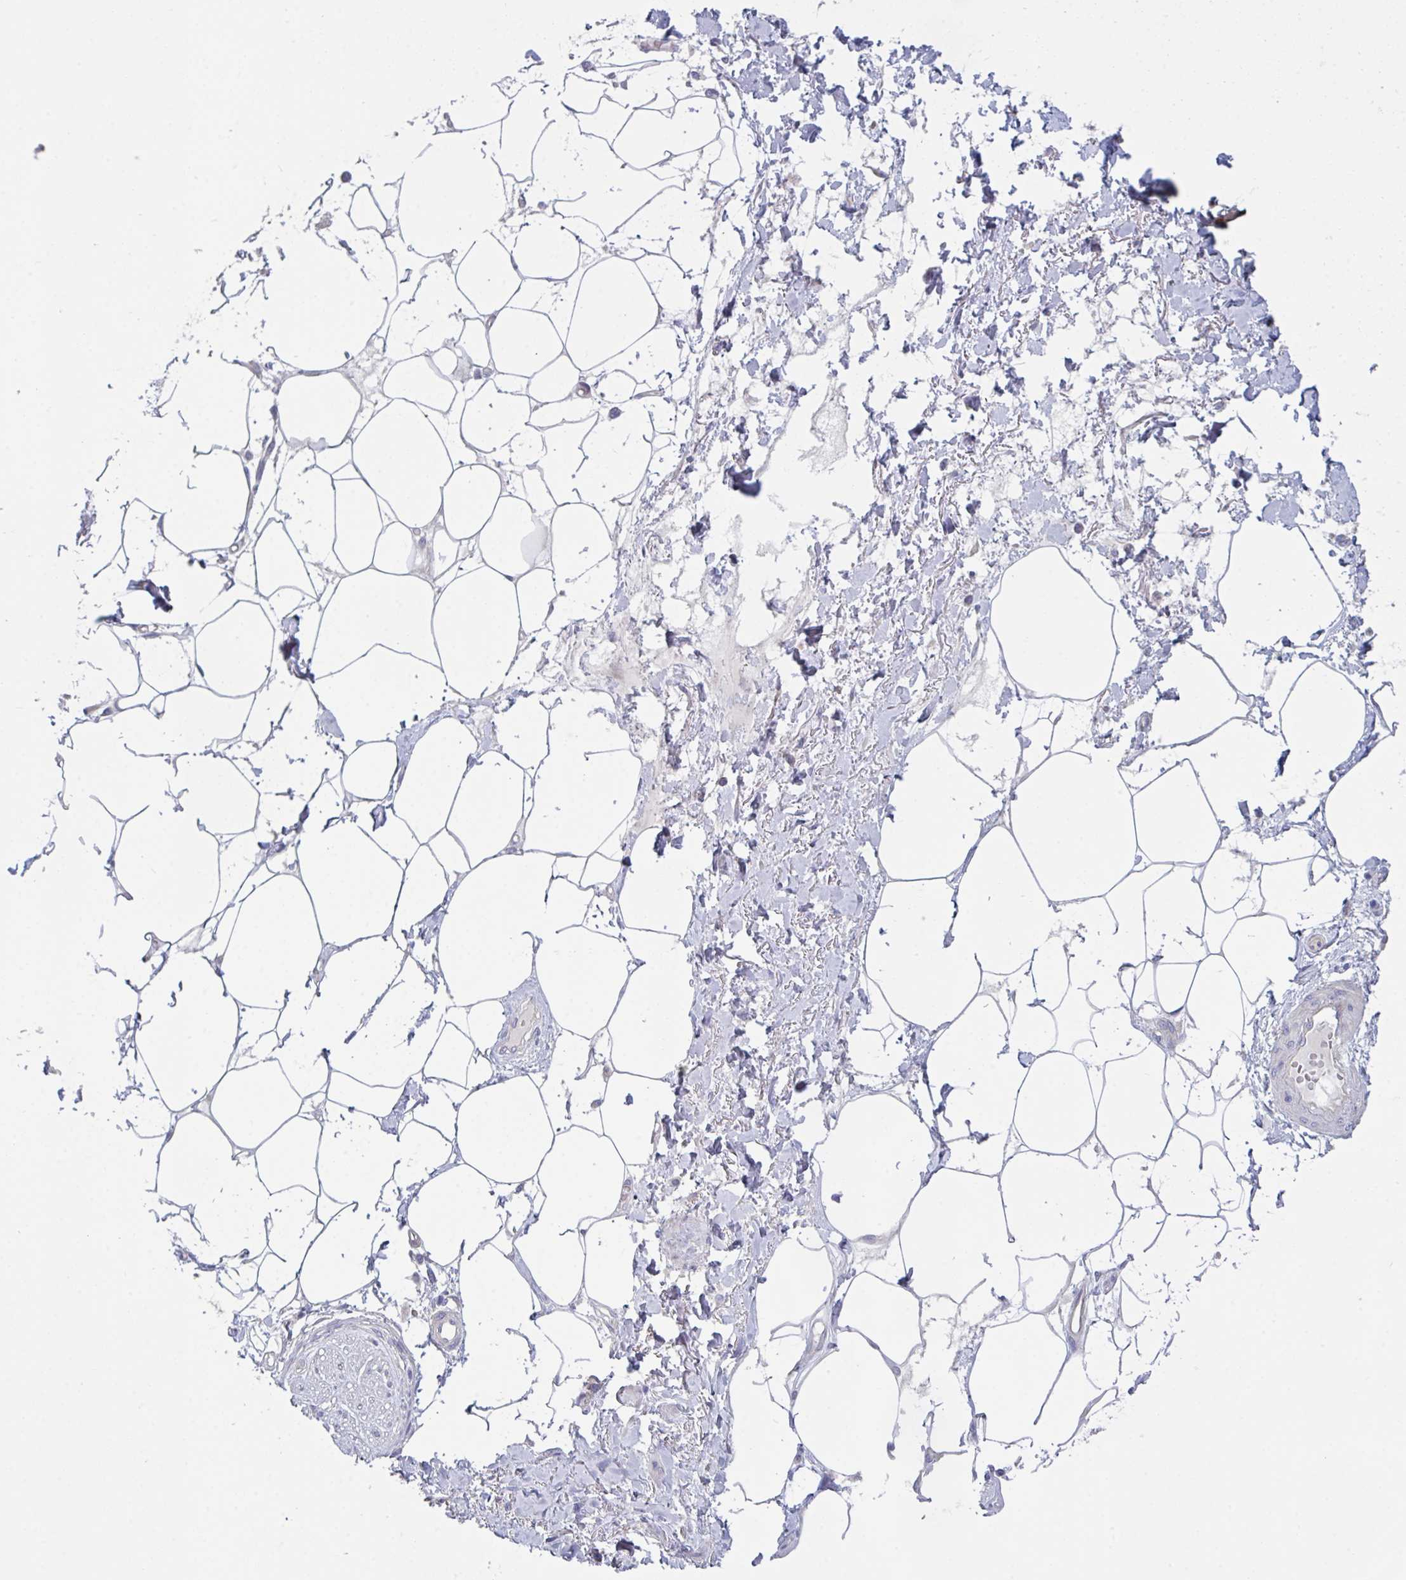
{"staining": {"intensity": "negative", "quantity": "none", "location": "none"}, "tissue": "adipose tissue", "cell_type": "Adipocytes", "image_type": "normal", "snomed": [{"axis": "morphology", "description": "Normal tissue, NOS"}, {"axis": "topography", "description": "Vagina"}, {"axis": "topography", "description": "Peripheral nerve tissue"}], "caption": "High power microscopy histopathology image of an immunohistochemistry (IHC) histopathology image of benign adipose tissue, revealing no significant staining in adipocytes.", "gene": "MRPS2", "patient": {"sex": "female", "age": 71}}